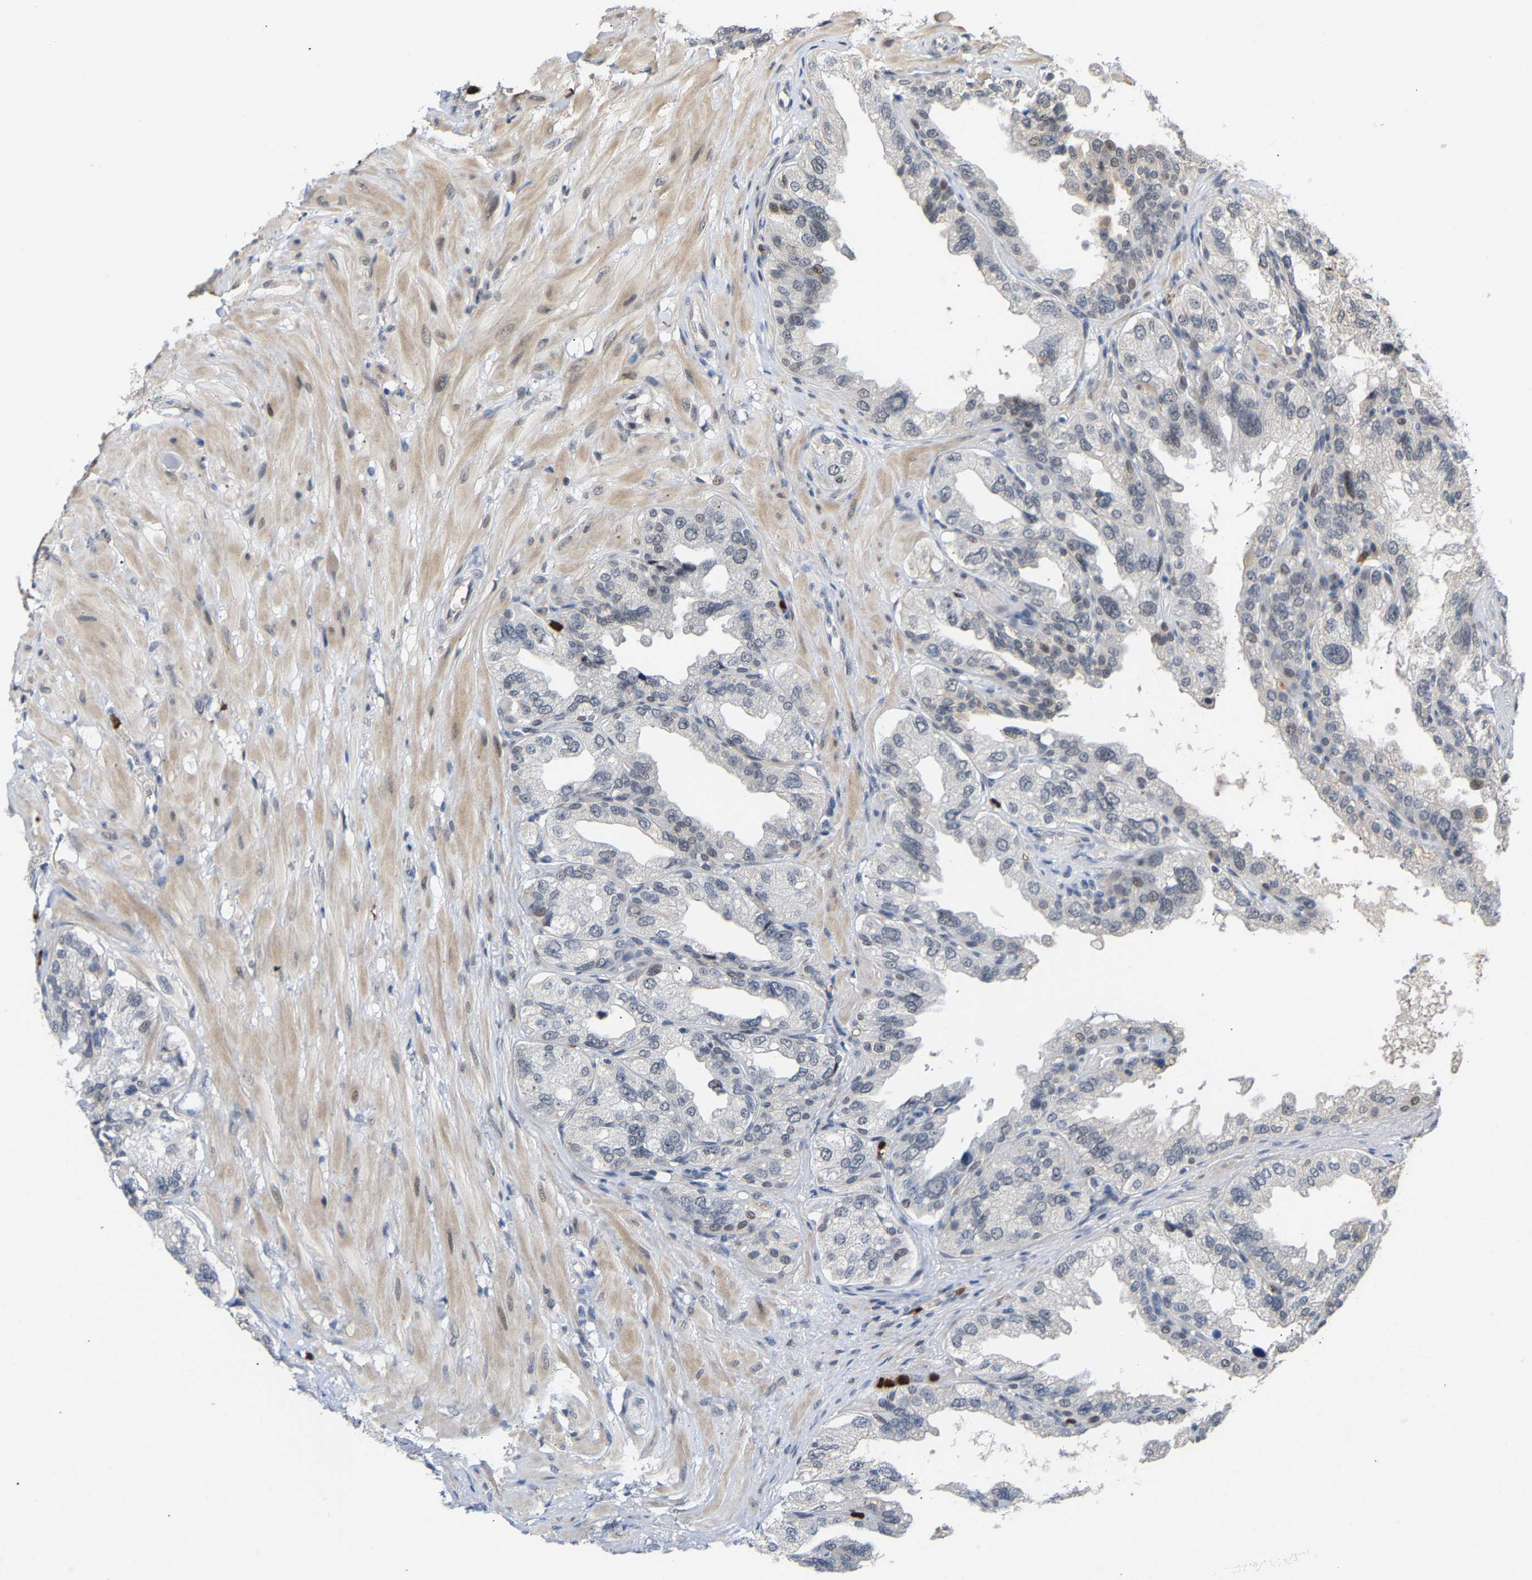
{"staining": {"intensity": "negative", "quantity": "none", "location": "none"}, "tissue": "seminal vesicle", "cell_type": "Glandular cells", "image_type": "normal", "snomed": [{"axis": "morphology", "description": "Normal tissue, NOS"}, {"axis": "topography", "description": "Seminal veicle"}], "caption": "High power microscopy micrograph of an immunohistochemistry image of unremarkable seminal vesicle, revealing no significant expression in glandular cells.", "gene": "TDRD7", "patient": {"sex": "male", "age": 68}}